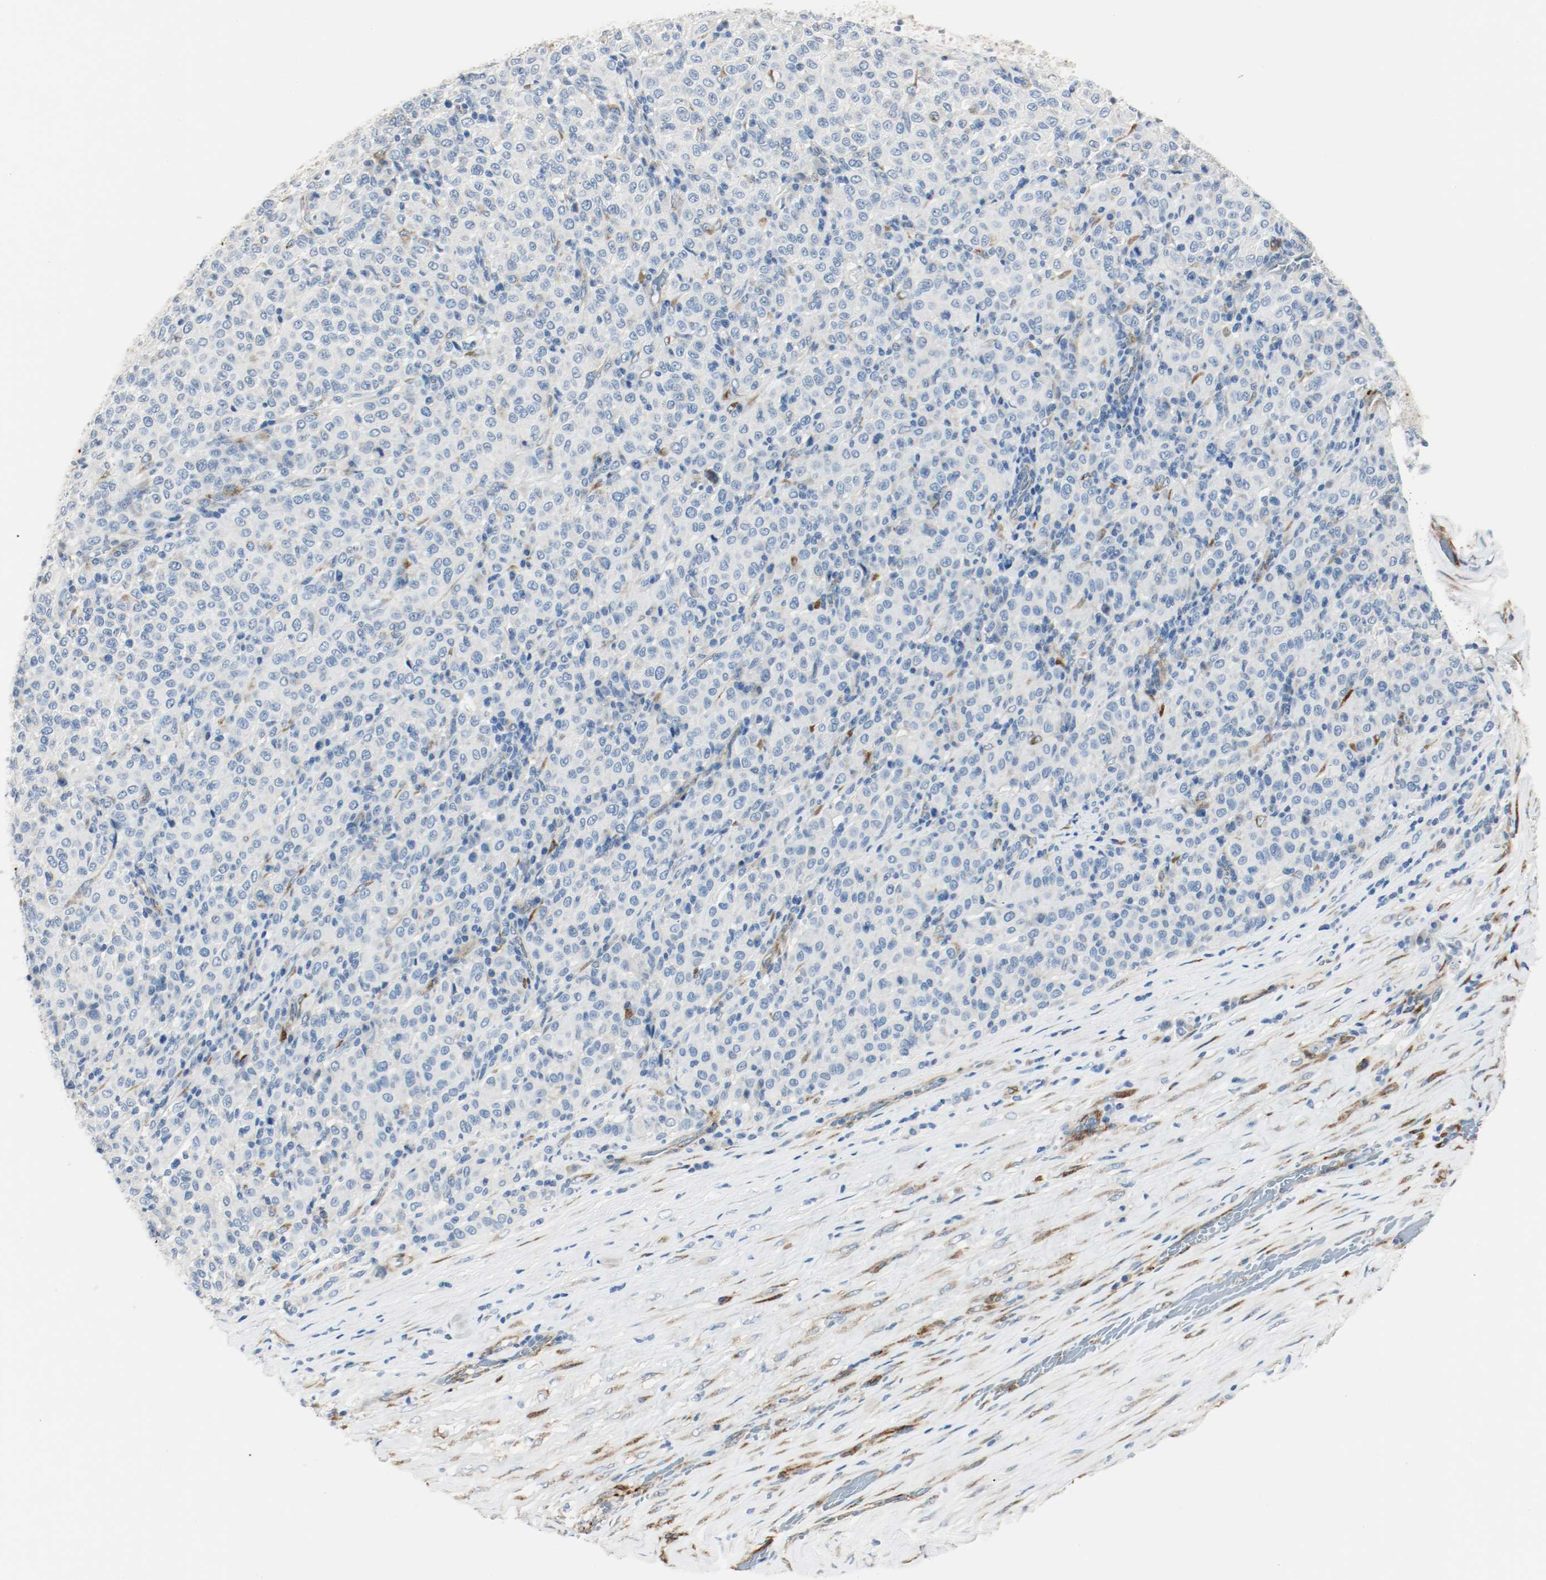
{"staining": {"intensity": "negative", "quantity": "none", "location": "none"}, "tissue": "melanoma", "cell_type": "Tumor cells", "image_type": "cancer", "snomed": [{"axis": "morphology", "description": "Malignant melanoma, Metastatic site"}, {"axis": "topography", "description": "Pancreas"}], "caption": "This histopathology image is of malignant melanoma (metastatic site) stained with immunohistochemistry to label a protein in brown with the nuclei are counter-stained blue. There is no positivity in tumor cells. The staining is performed using DAB brown chromogen with nuclei counter-stained in using hematoxylin.", "gene": "LAMB1", "patient": {"sex": "female", "age": 30}}